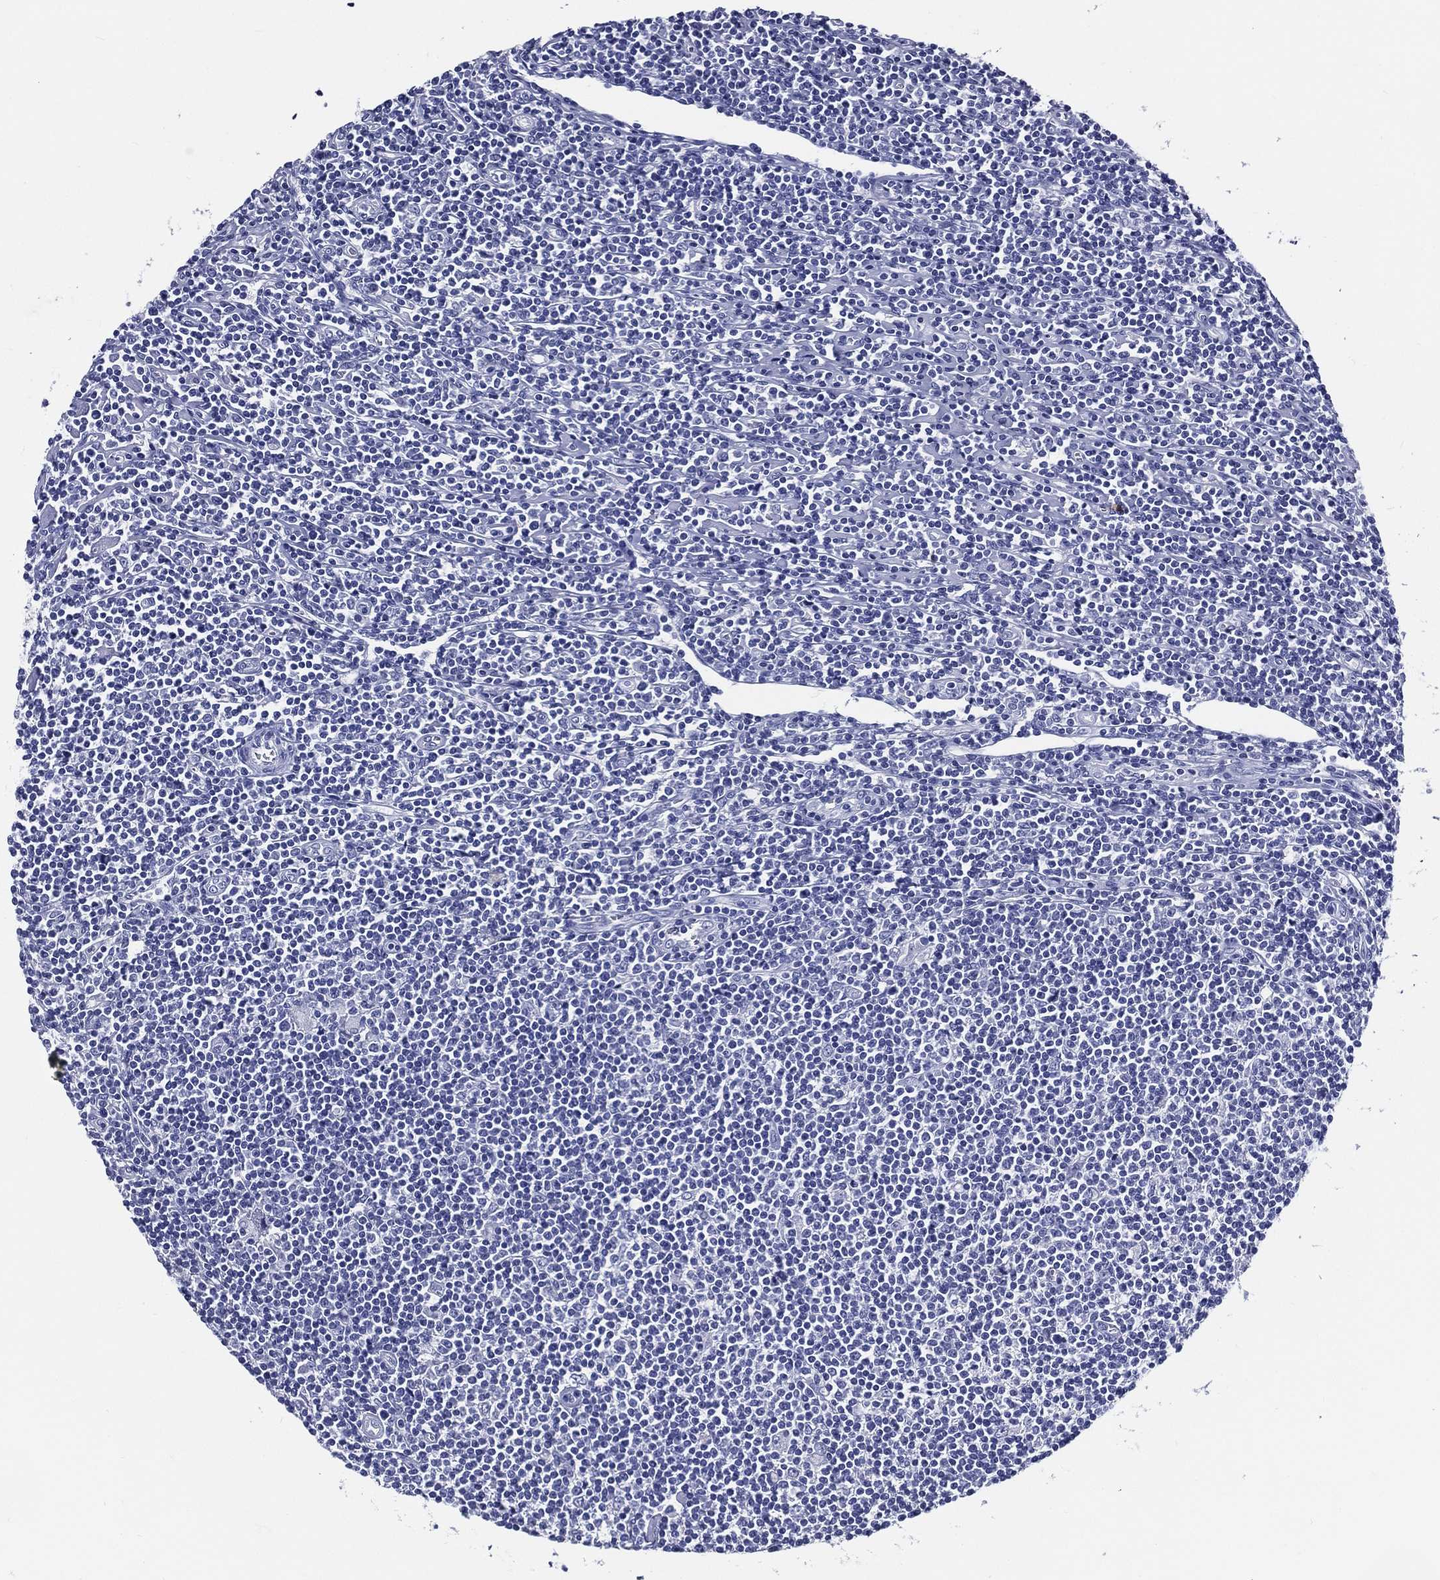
{"staining": {"intensity": "negative", "quantity": "none", "location": "none"}, "tissue": "lymphoma", "cell_type": "Tumor cells", "image_type": "cancer", "snomed": [{"axis": "morphology", "description": "Hodgkin's disease, NOS"}, {"axis": "topography", "description": "Lymph node"}], "caption": "An immunohistochemistry (IHC) photomicrograph of lymphoma is shown. There is no staining in tumor cells of lymphoma.", "gene": "ACE2", "patient": {"sex": "male", "age": 40}}